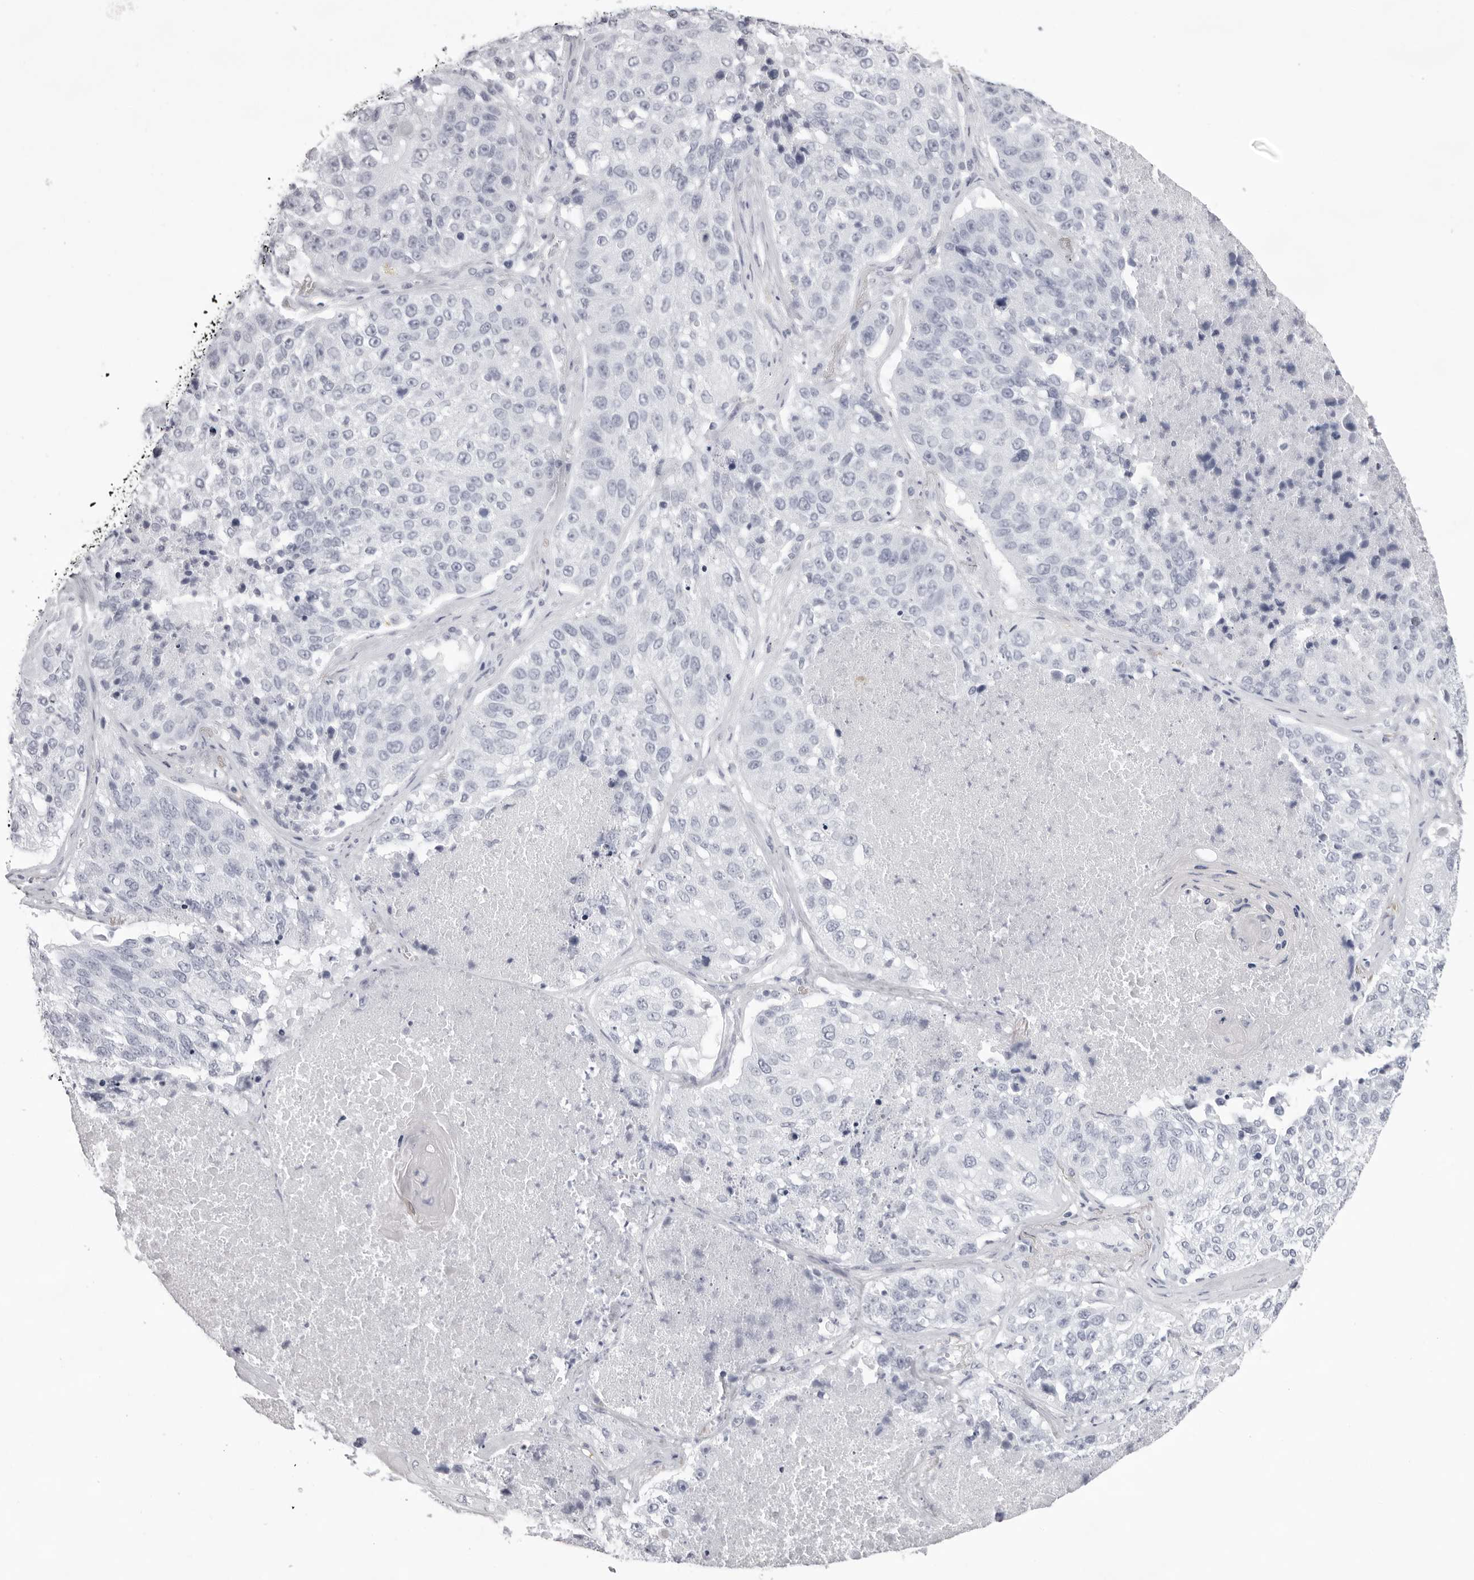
{"staining": {"intensity": "negative", "quantity": "none", "location": "none"}, "tissue": "lung cancer", "cell_type": "Tumor cells", "image_type": "cancer", "snomed": [{"axis": "morphology", "description": "Squamous cell carcinoma, NOS"}, {"axis": "topography", "description": "Lung"}], "caption": "Micrograph shows no protein positivity in tumor cells of squamous cell carcinoma (lung) tissue.", "gene": "SPTA1", "patient": {"sex": "male", "age": 61}}